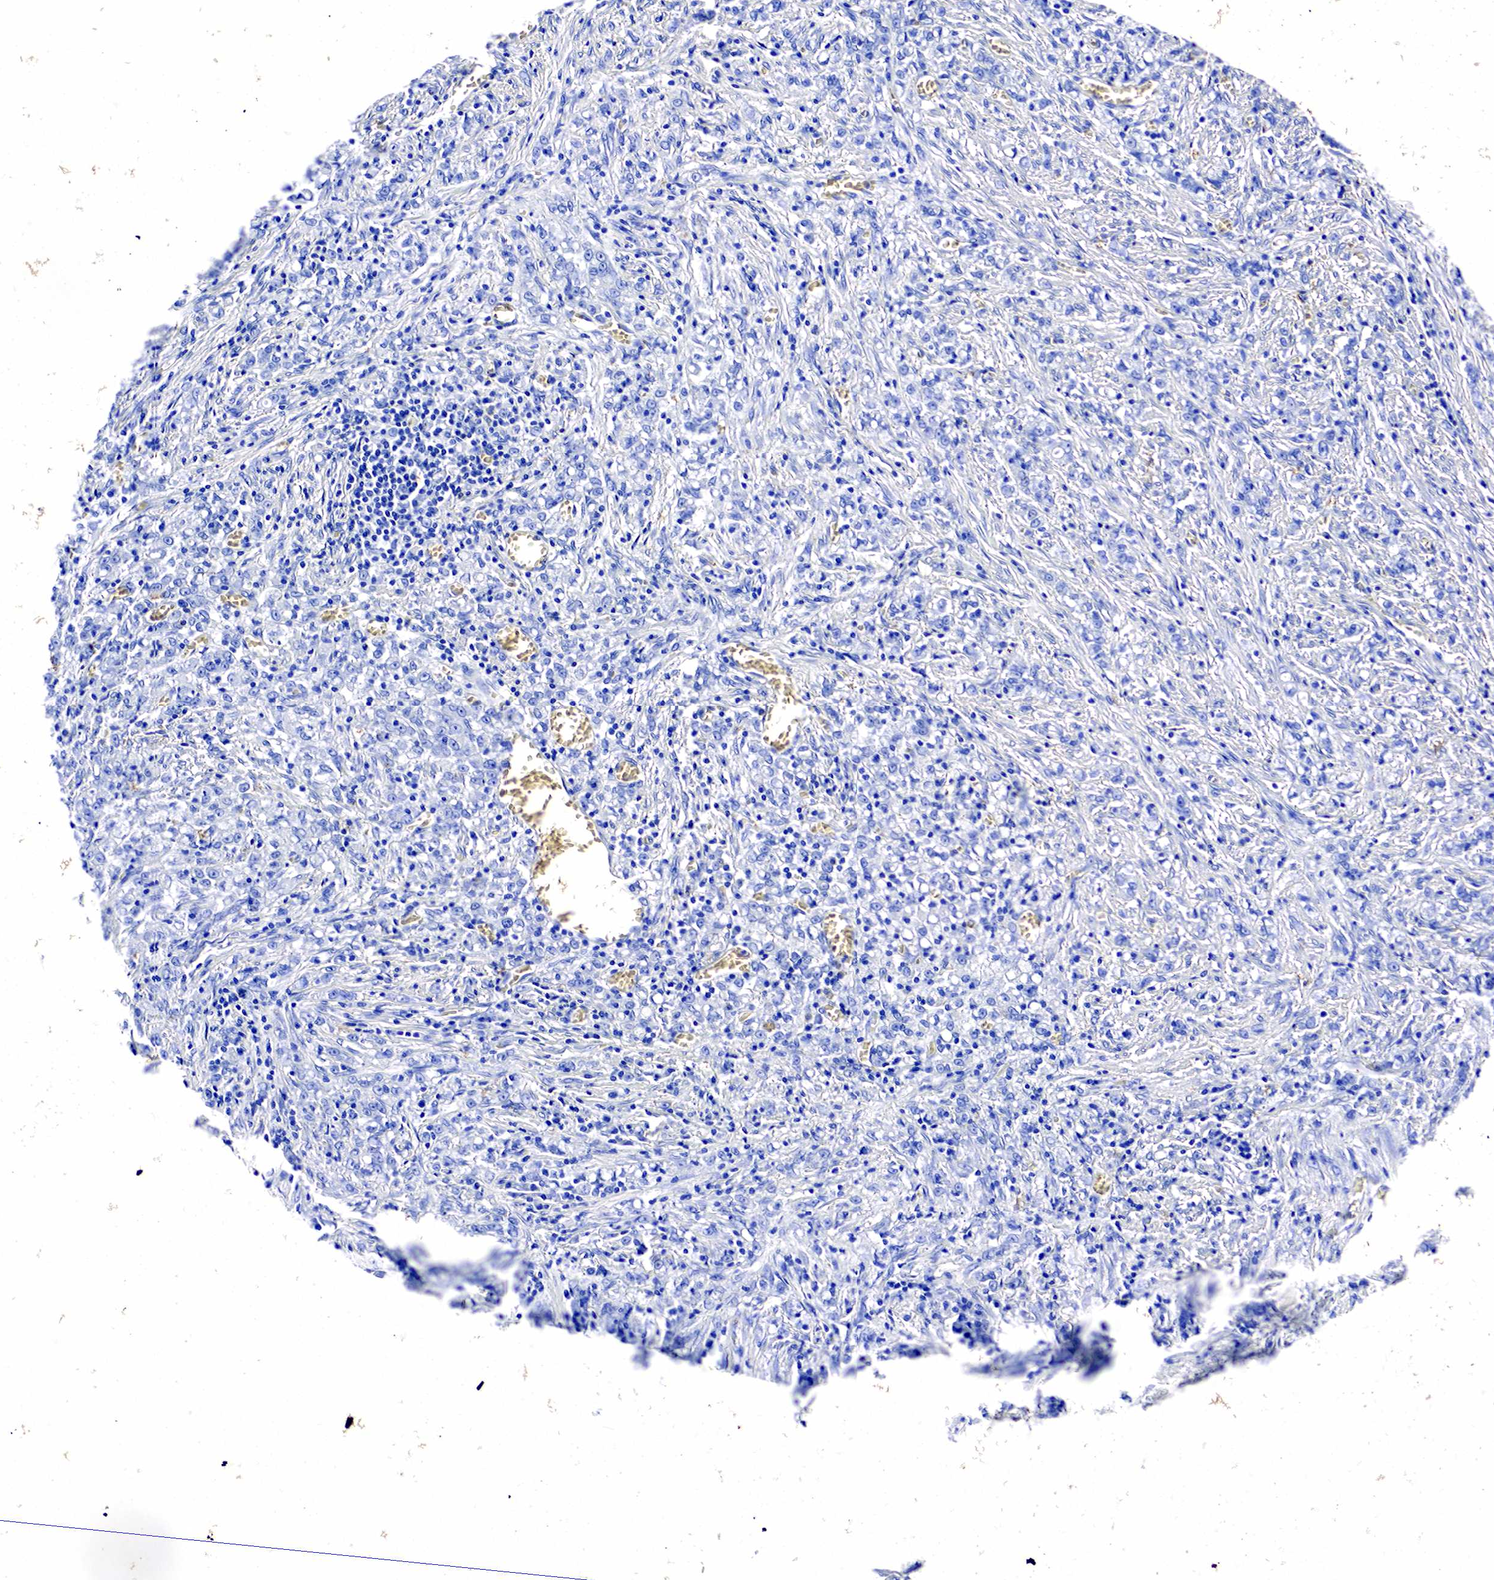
{"staining": {"intensity": "negative", "quantity": "none", "location": "none"}, "tissue": "stomach cancer", "cell_type": "Tumor cells", "image_type": "cancer", "snomed": [{"axis": "morphology", "description": "Adenocarcinoma, NOS"}, {"axis": "topography", "description": "Stomach"}], "caption": "Tumor cells show no significant protein expression in stomach adenocarcinoma.", "gene": "GCG", "patient": {"sex": "male", "age": 72}}